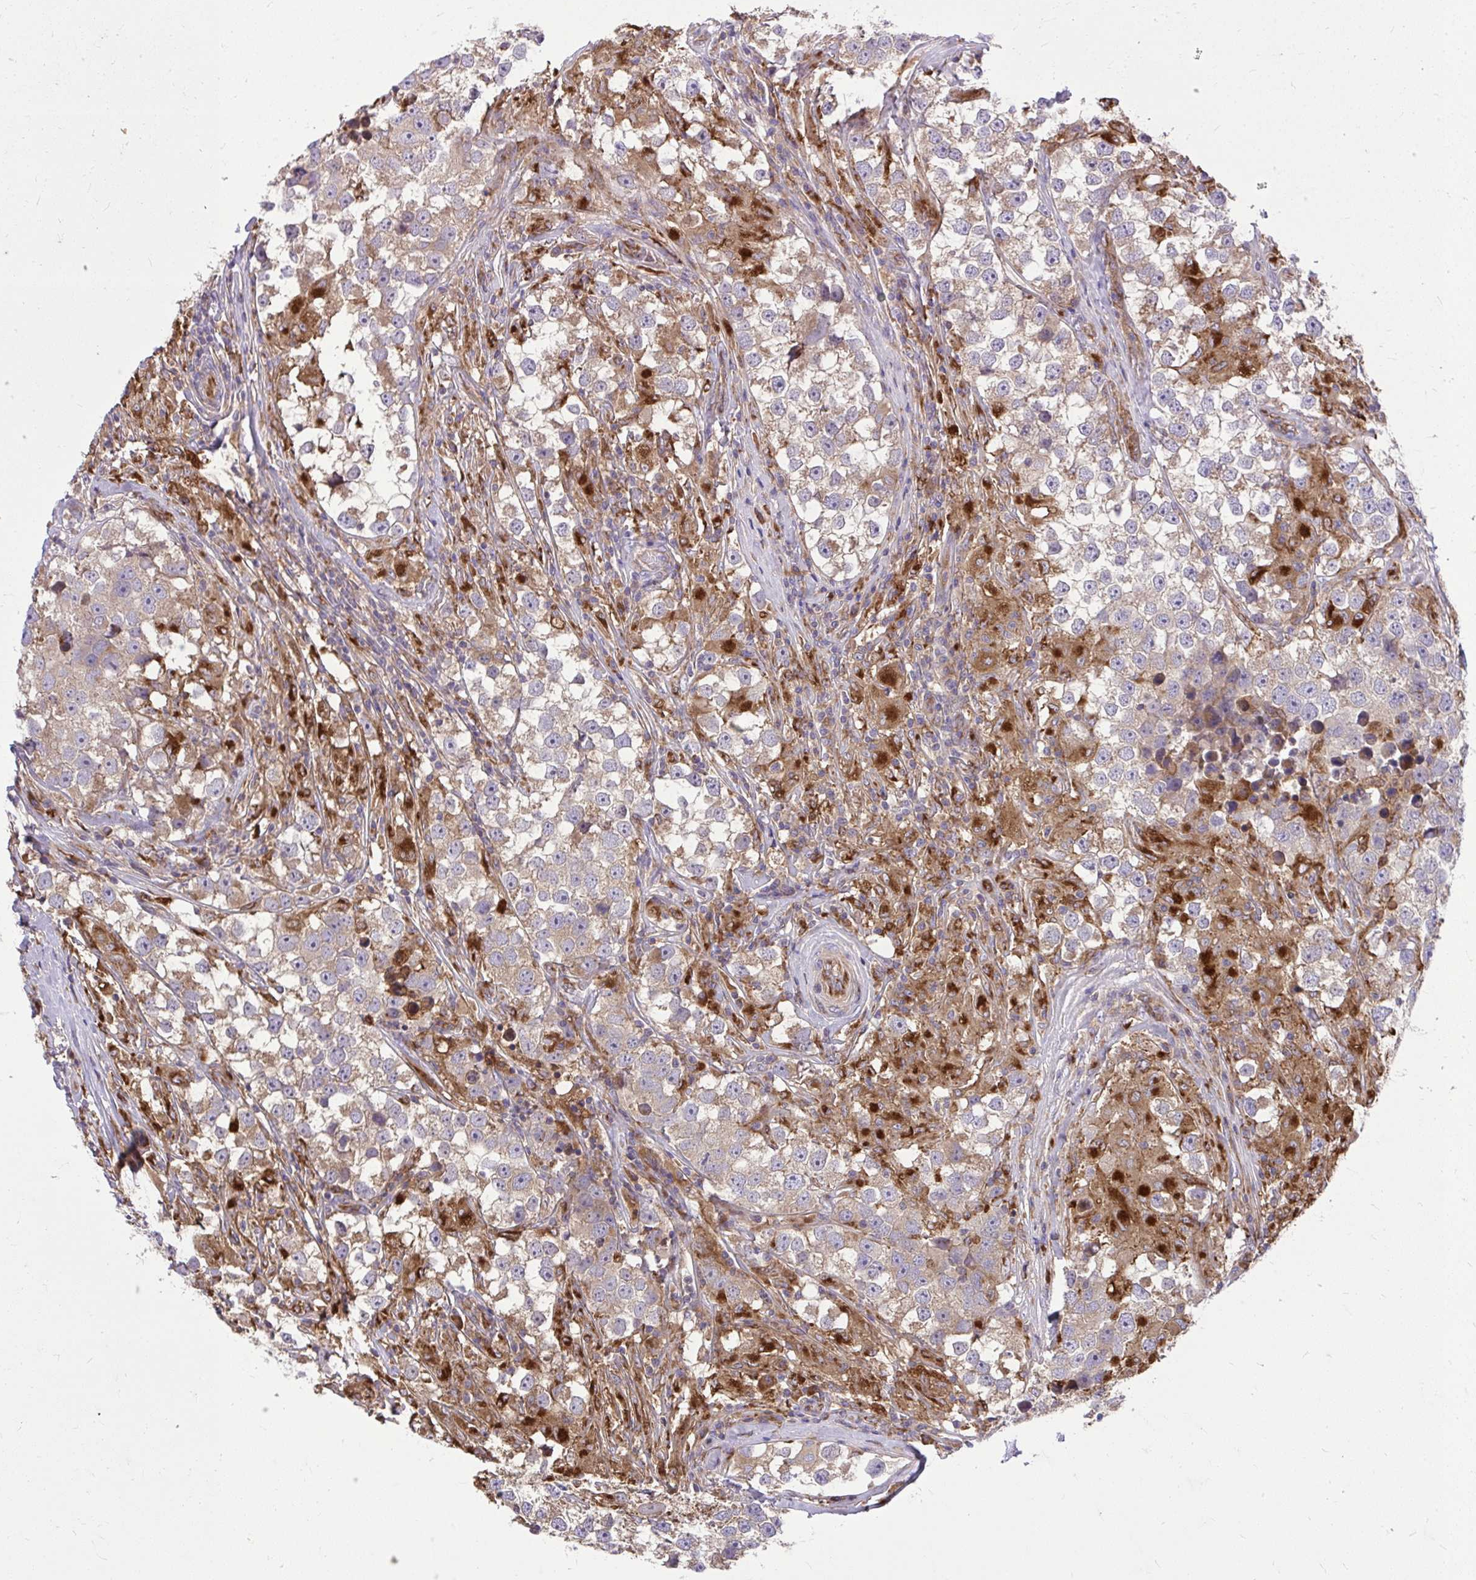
{"staining": {"intensity": "weak", "quantity": "25%-75%", "location": "cytoplasmic/membranous"}, "tissue": "testis cancer", "cell_type": "Tumor cells", "image_type": "cancer", "snomed": [{"axis": "morphology", "description": "Seminoma, NOS"}, {"axis": "topography", "description": "Testis"}], "caption": "High-power microscopy captured an immunohistochemistry (IHC) photomicrograph of testis cancer, revealing weak cytoplasmic/membranous positivity in approximately 25%-75% of tumor cells. (Brightfield microscopy of DAB IHC at high magnification).", "gene": "PAIP2", "patient": {"sex": "male", "age": 46}}